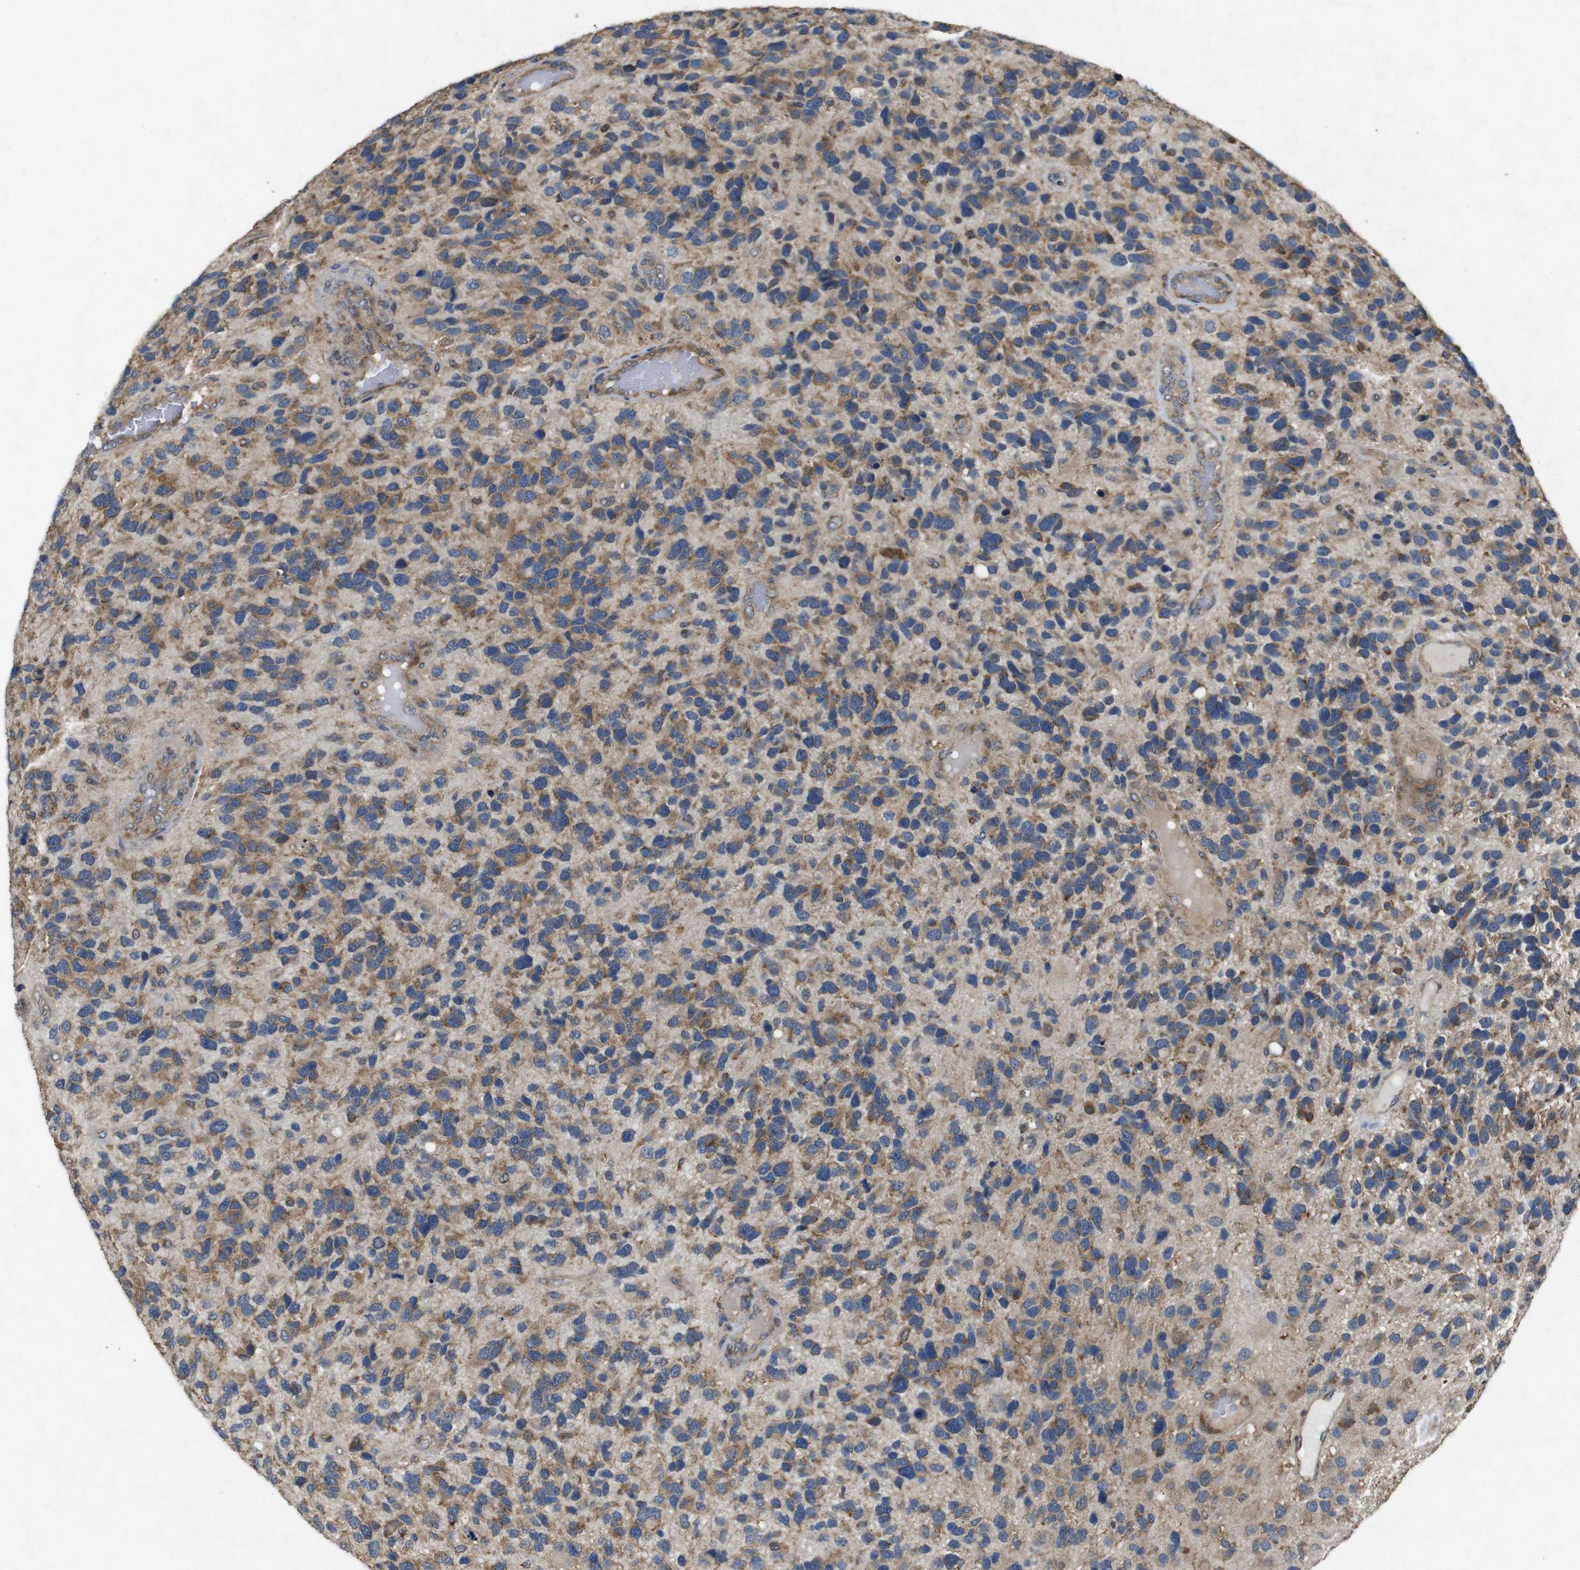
{"staining": {"intensity": "moderate", "quantity": ">75%", "location": "cytoplasmic/membranous"}, "tissue": "glioma", "cell_type": "Tumor cells", "image_type": "cancer", "snomed": [{"axis": "morphology", "description": "Glioma, malignant, High grade"}, {"axis": "topography", "description": "Brain"}], "caption": "Glioma was stained to show a protein in brown. There is medium levels of moderate cytoplasmic/membranous expression in approximately >75% of tumor cells.", "gene": "BNIP3", "patient": {"sex": "female", "age": 58}}